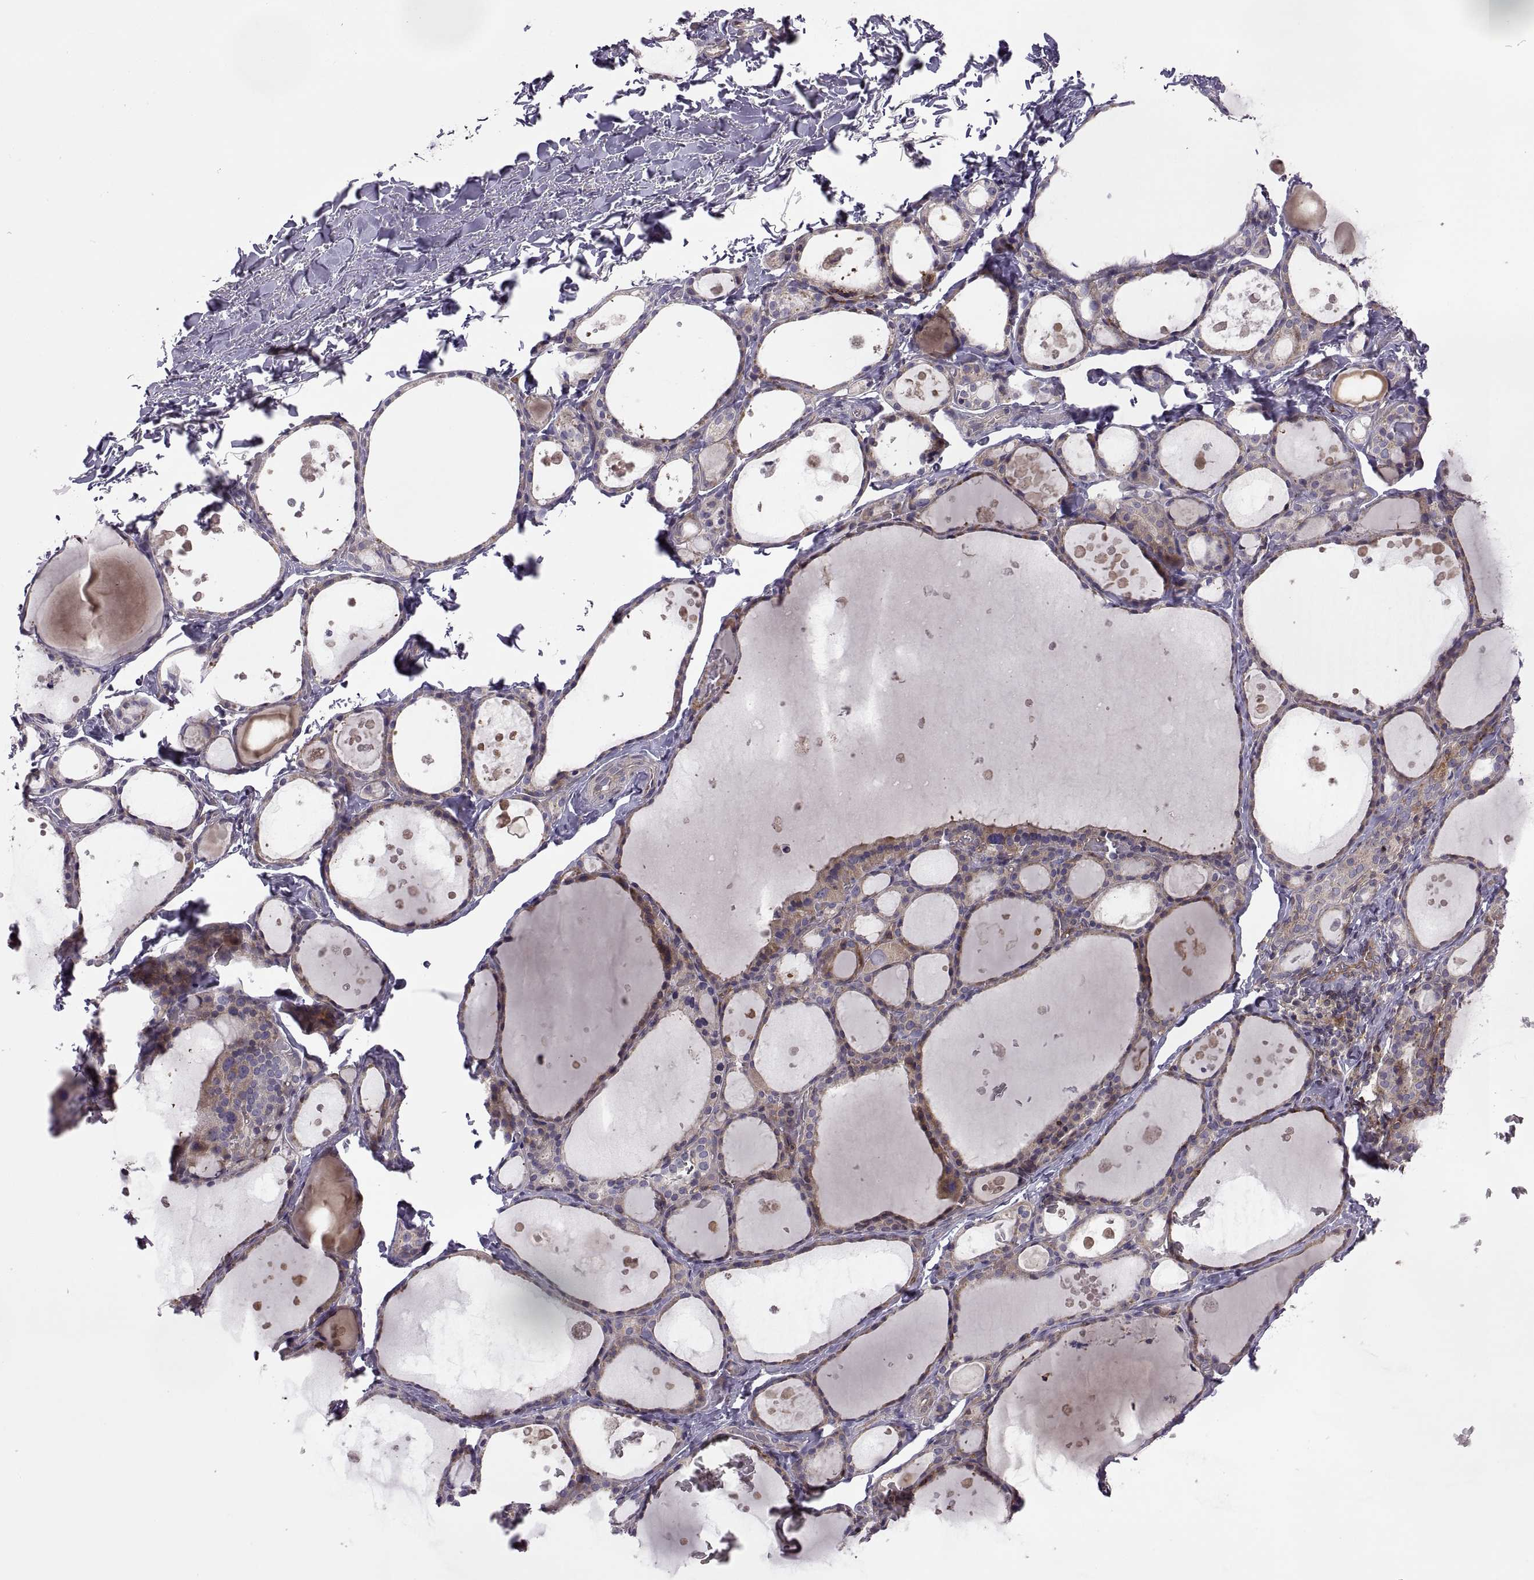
{"staining": {"intensity": "moderate", "quantity": "25%-75%", "location": "cytoplasmic/membranous"}, "tissue": "thyroid gland", "cell_type": "Glandular cells", "image_type": "normal", "snomed": [{"axis": "morphology", "description": "Normal tissue, NOS"}, {"axis": "topography", "description": "Thyroid gland"}], "caption": "Human thyroid gland stained with a brown dye demonstrates moderate cytoplasmic/membranous positive positivity in approximately 25%-75% of glandular cells.", "gene": "SPATA32", "patient": {"sex": "male", "age": 68}}